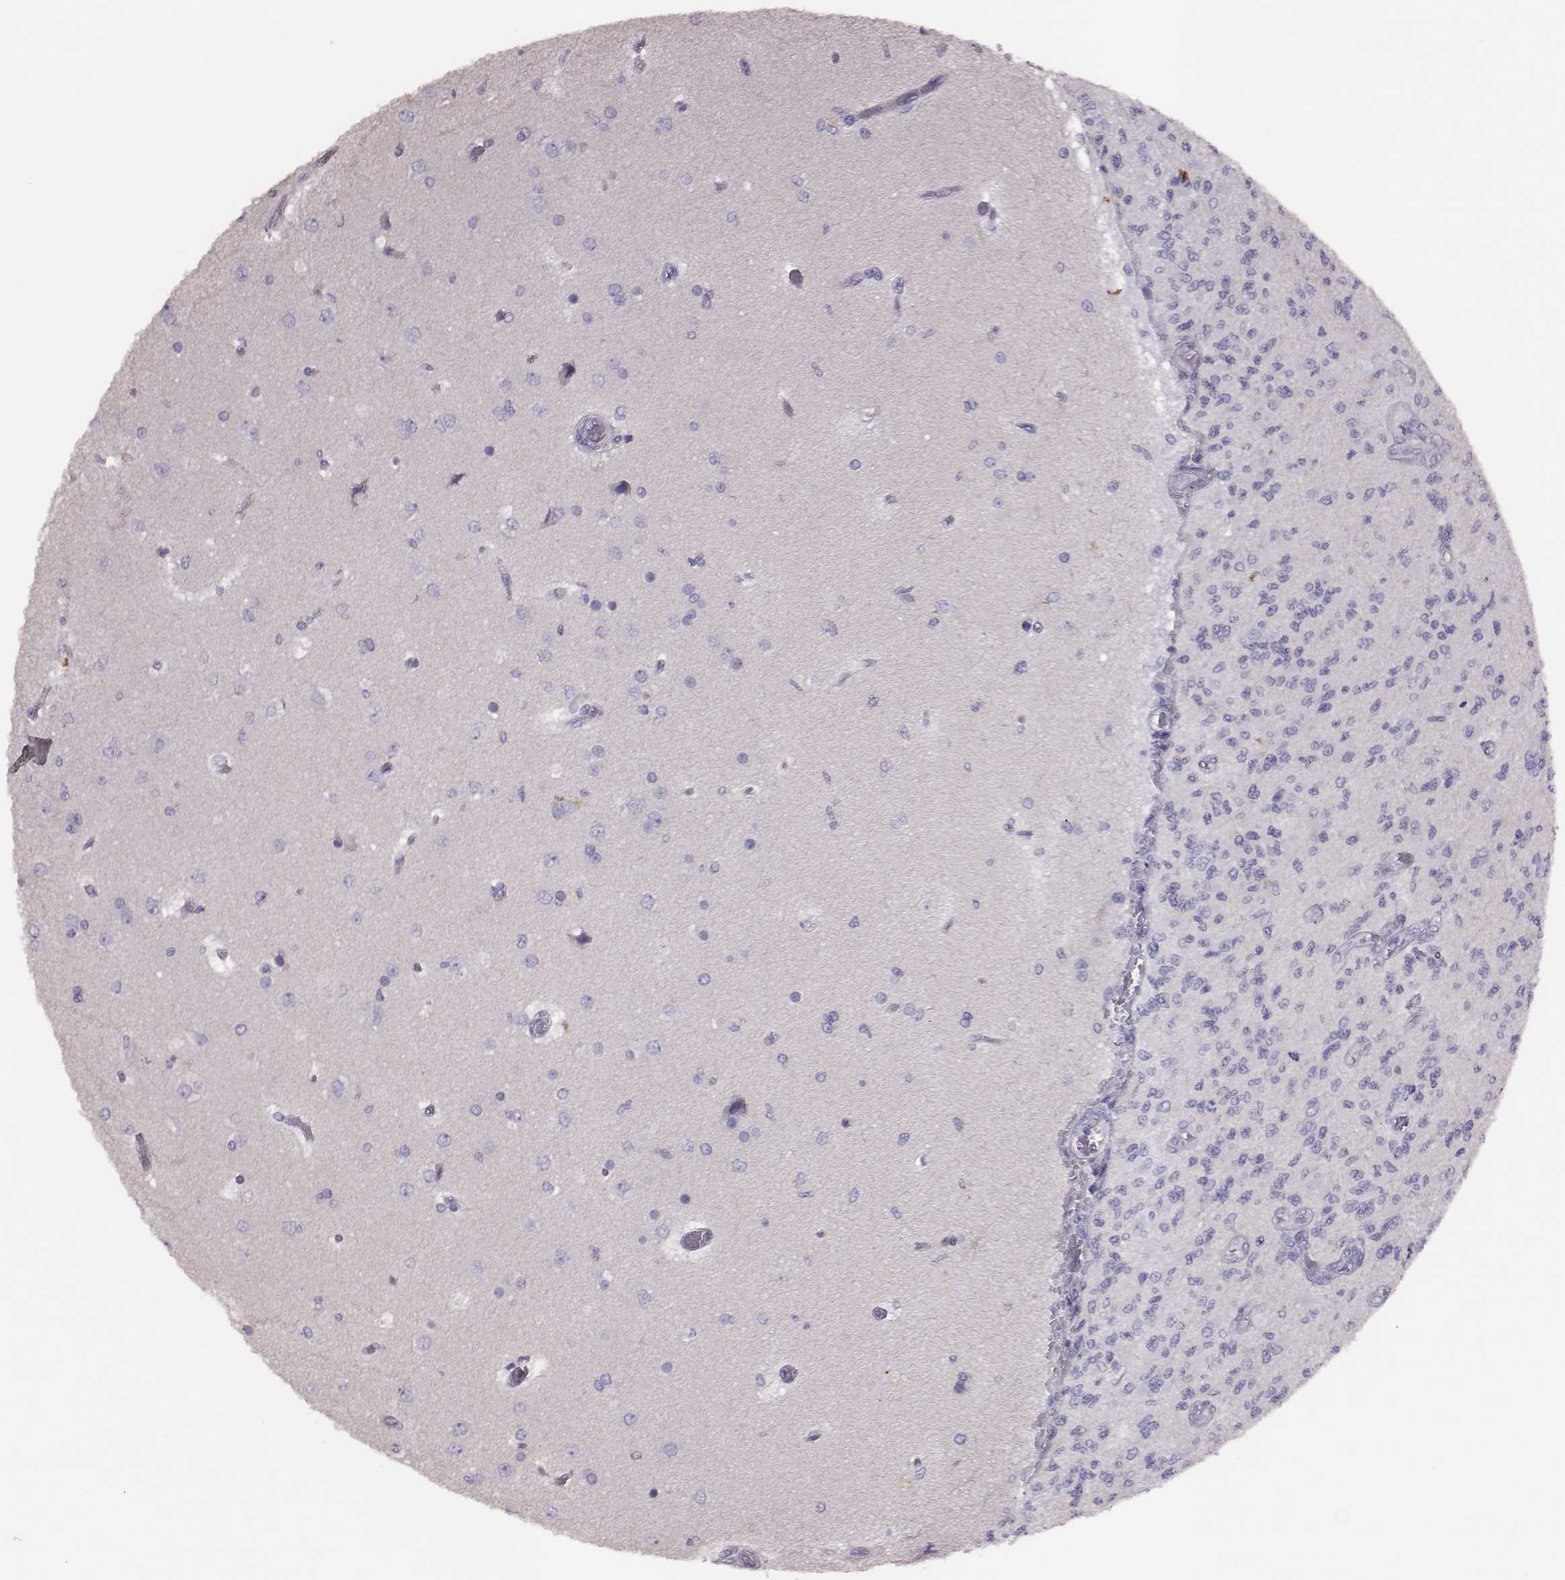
{"staining": {"intensity": "negative", "quantity": "none", "location": "none"}, "tissue": "glioma", "cell_type": "Tumor cells", "image_type": "cancer", "snomed": [{"axis": "morphology", "description": "Glioma, malignant, High grade"}, {"axis": "topography", "description": "Brain"}], "caption": "Micrograph shows no protein expression in tumor cells of high-grade glioma (malignant) tissue. (DAB immunohistochemistry with hematoxylin counter stain).", "gene": "P2RY10", "patient": {"sex": "female", "age": 63}}